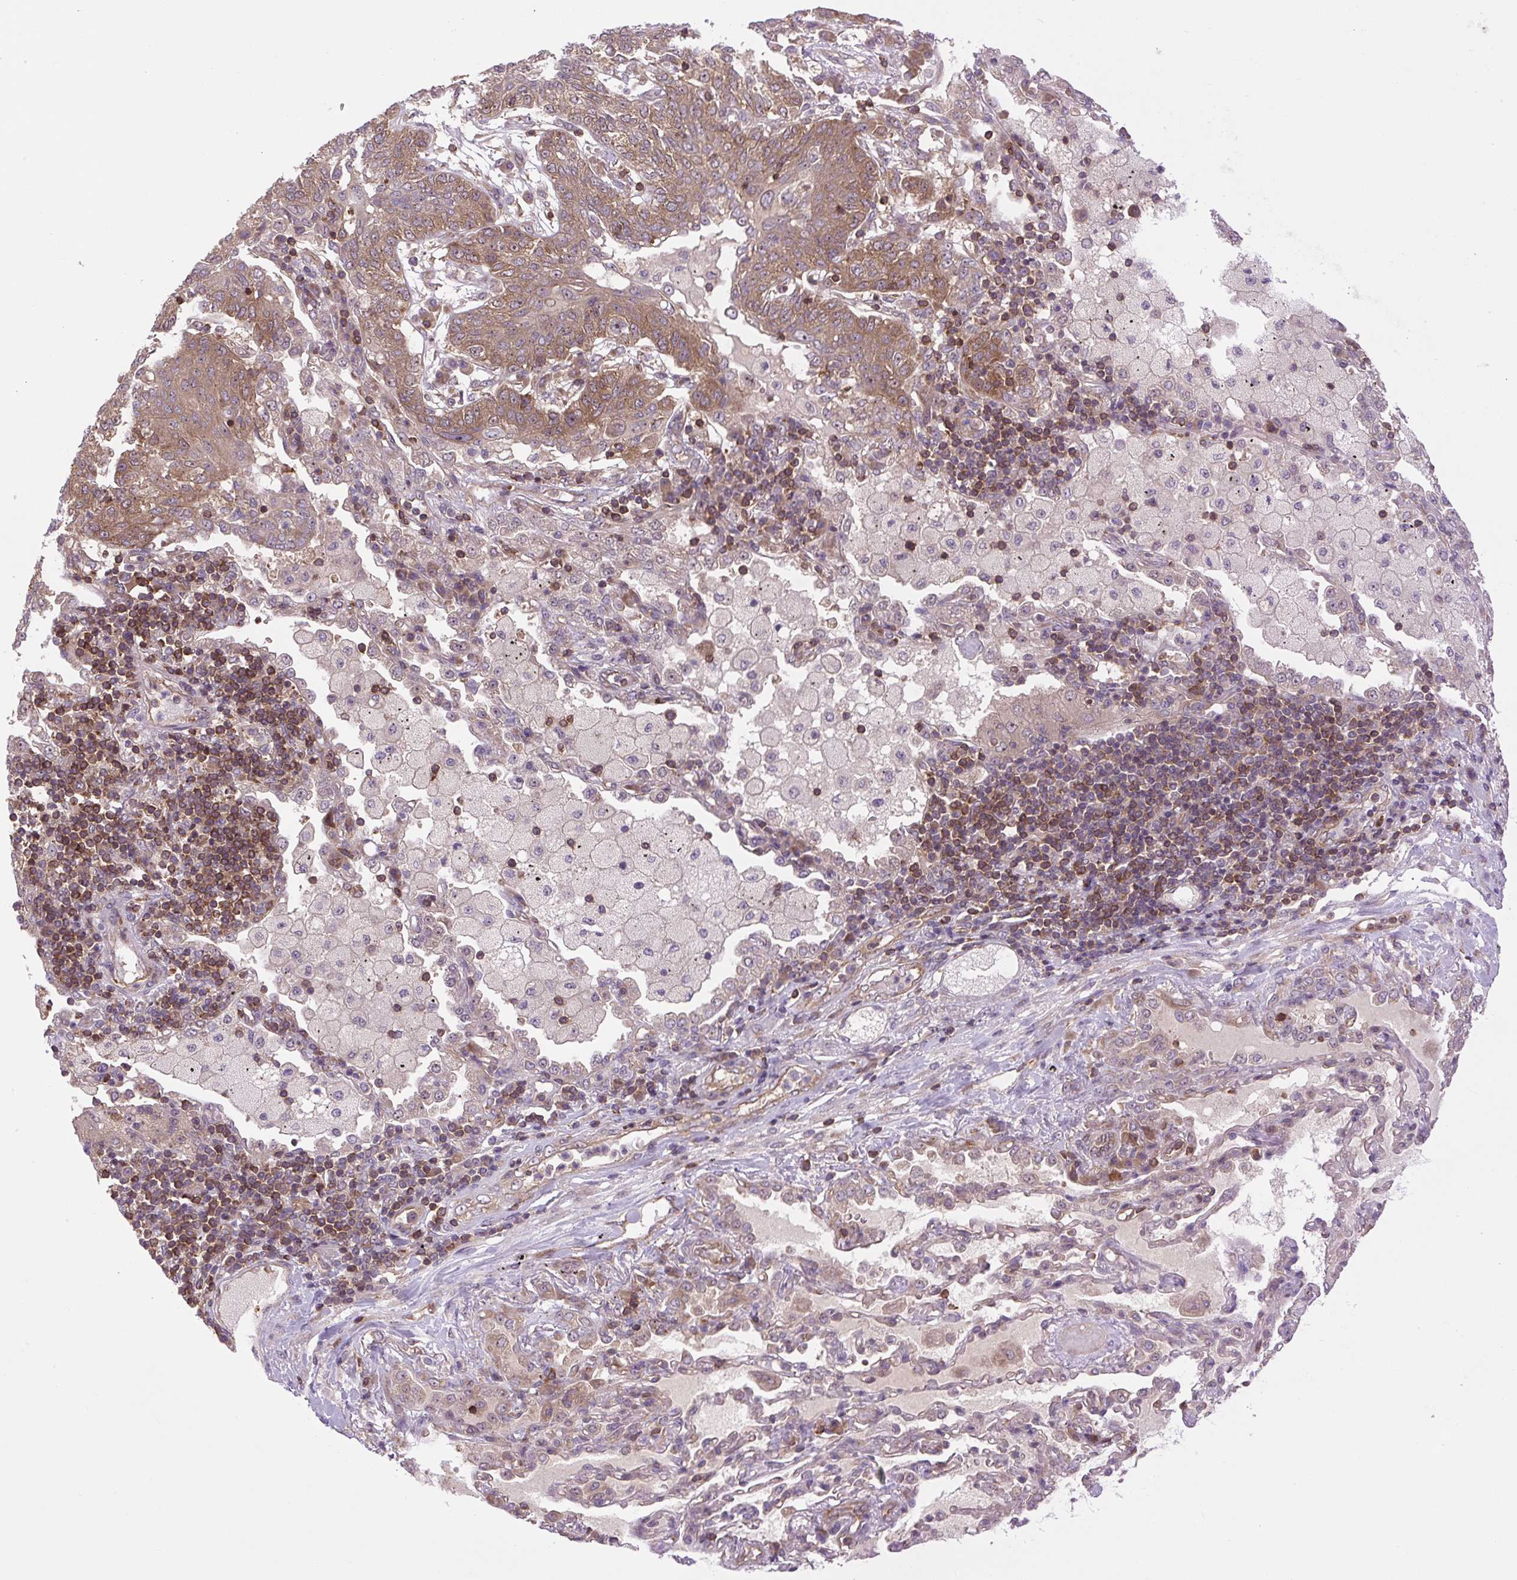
{"staining": {"intensity": "moderate", "quantity": ">75%", "location": "cytoplasmic/membranous"}, "tissue": "lung cancer", "cell_type": "Tumor cells", "image_type": "cancer", "snomed": [{"axis": "morphology", "description": "Squamous cell carcinoma, NOS"}, {"axis": "topography", "description": "Lung"}], "caption": "This is an image of immunohistochemistry staining of lung cancer (squamous cell carcinoma), which shows moderate staining in the cytoplasmic/membranous of tumor cells.", "gene": "PLCG1", "patient": {"sex": "female", "age": 70}}